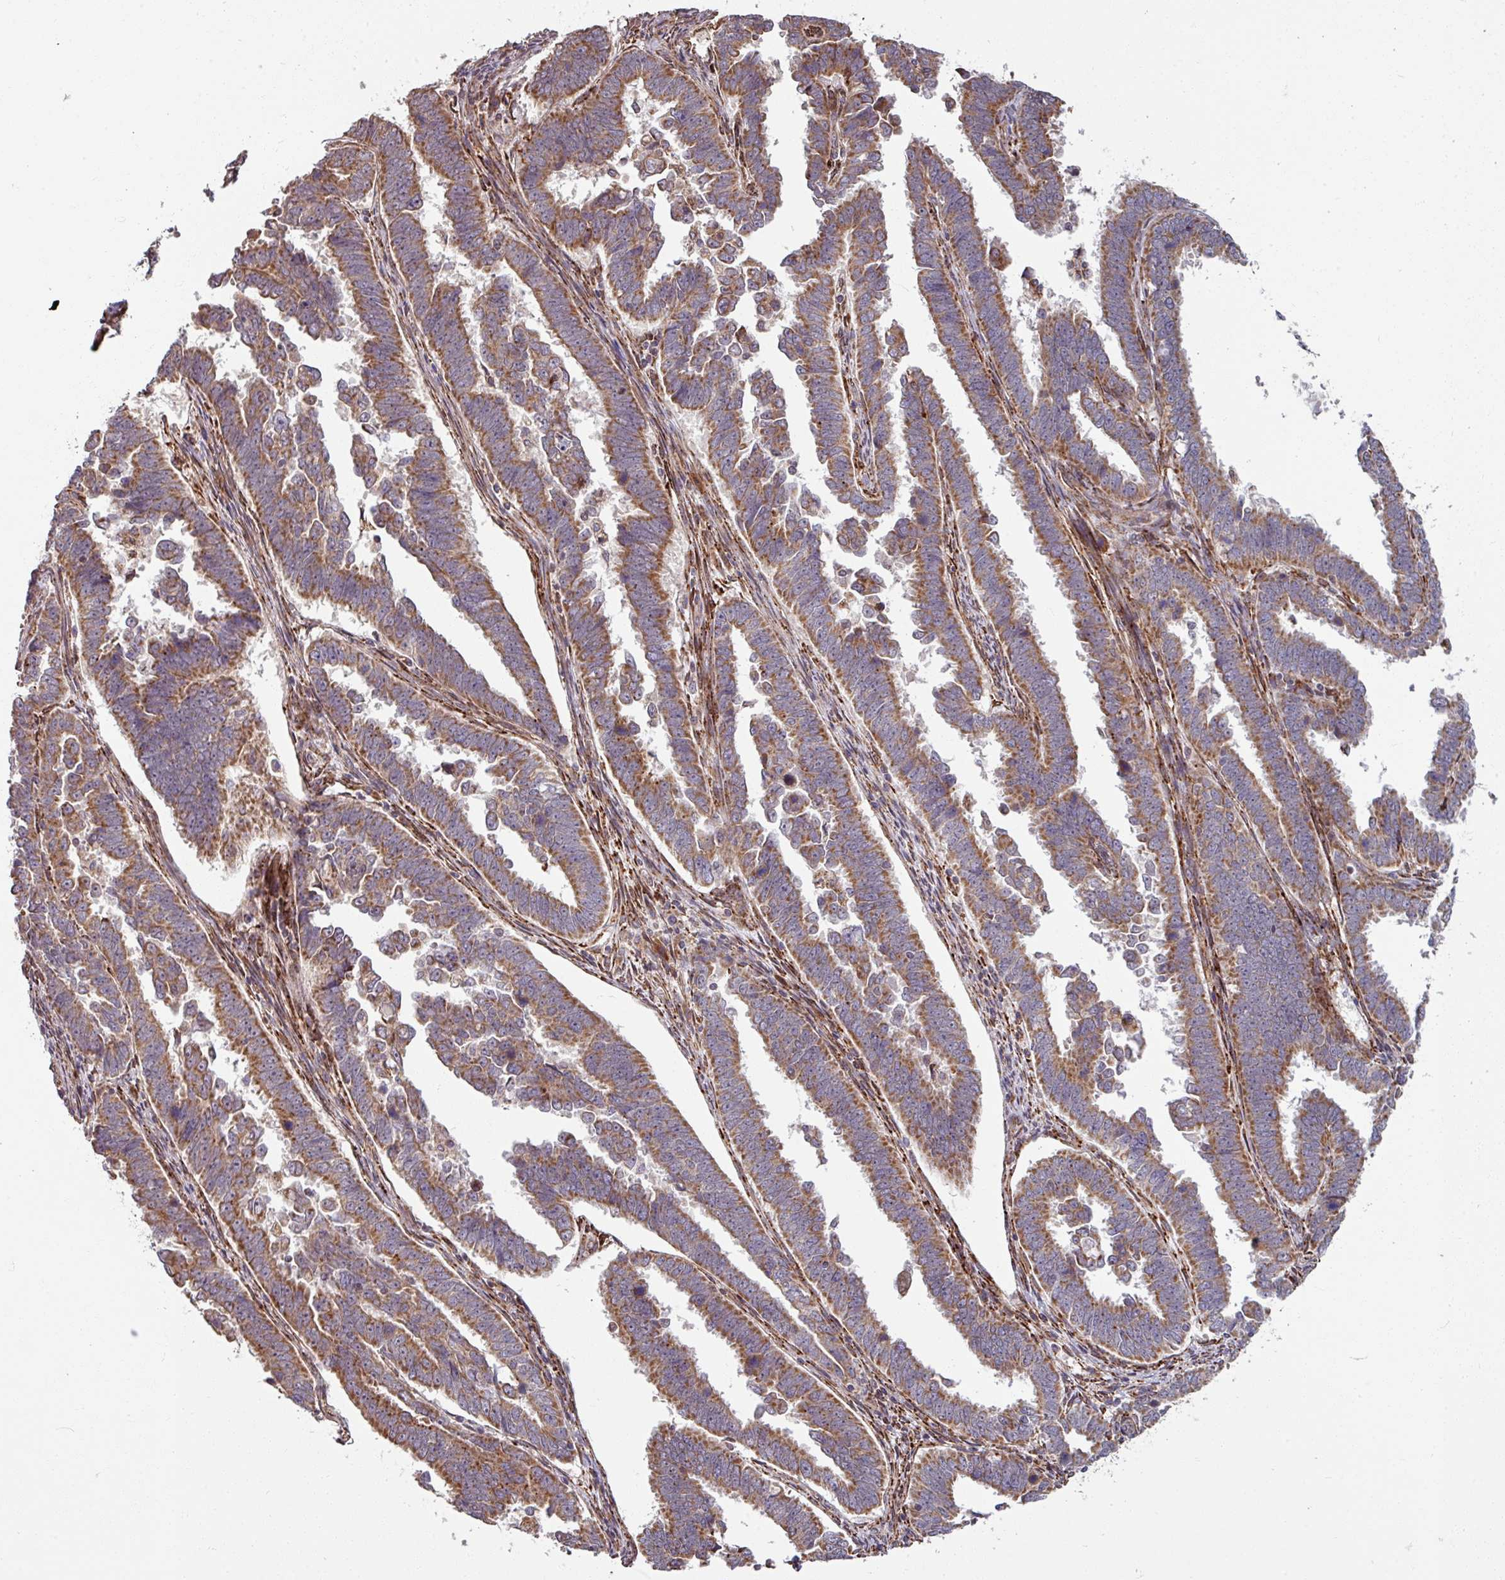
{"staining": {"intensity": "moderate", "quantity": ">75%", "location": "cytoplasmic/membranous"}, "tissue": "endometrial cancer", "cell_type": "Tumor cells", "image_type": "cancer", "snomed": [{"axis": "morphology", "description": "Adenocarcinoma, NOS"}, {"axis": "topography", "description": "Endometrium"}], "caption": "Human adenocarcinoma (endometrial) stained for a protein (brown) displays moderate cytoplasmic/membranous positive expression in about >75% of tumor cells.", "gene": "MAGT1", "patient": {"sex": "female", "age": 75}}